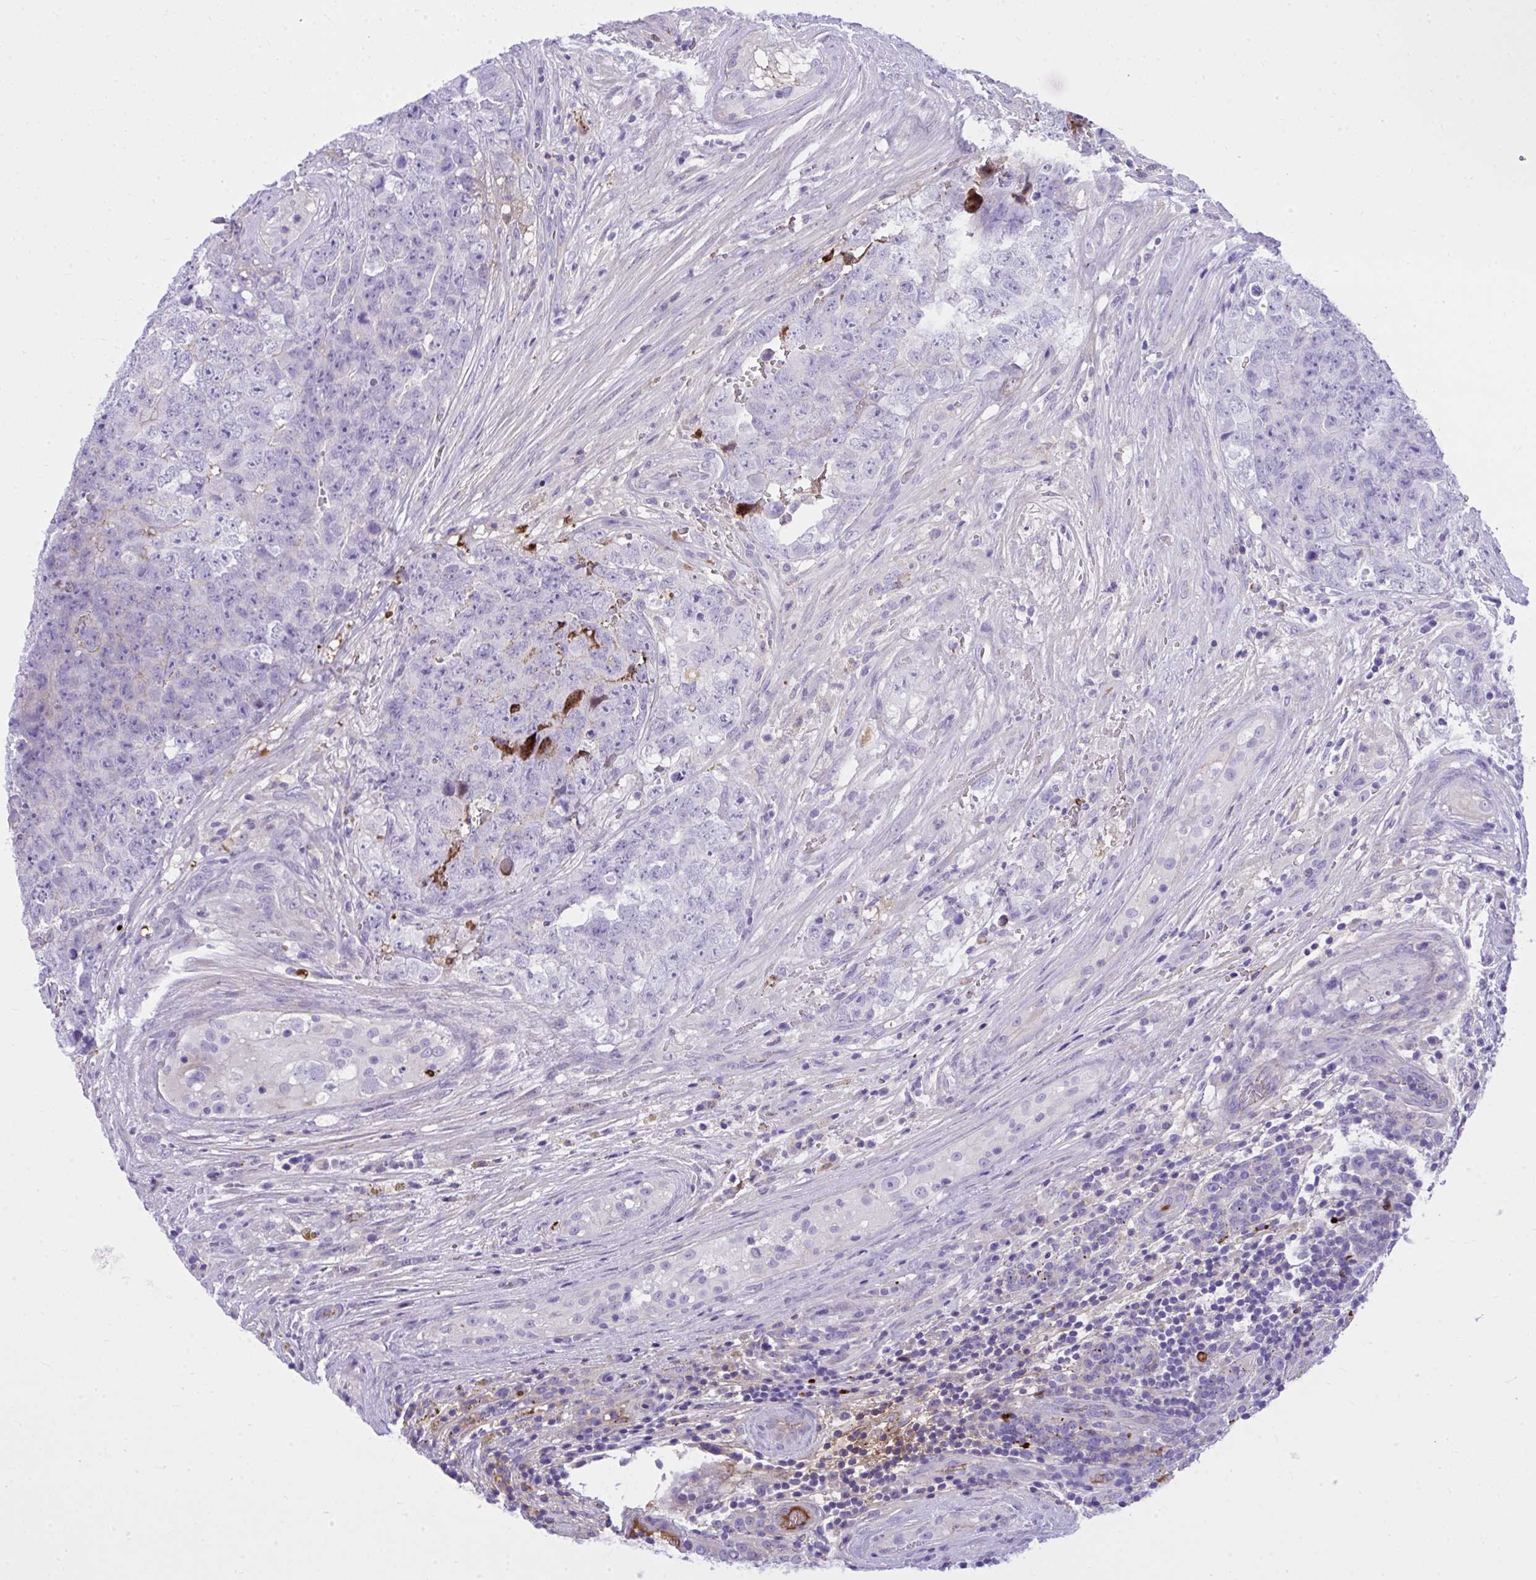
{"staining": {"intensity": "negative", "quantity": "none", "location": "none"}, "tissue": "testis cancer", "cell_type": "Tumor cells", "image_type": "cancer", "snomed": [{"axis": "morphology", "description": "Seminoma, NOS"}, {"axis": "morphology", "description": "Teratoma, malignant, NOS"}, {"axis": "topography", "description": "Testis"}], "caption": "The image shows no staining of tumor cells in teratoma (malignant) (testis). (Stains: DAB immunohistochemistry (IHC) with hematoxylin counter stain, Microscopy: brightfield microscopy at high magnification).", "gene": "HRG", "patient": {"sex": "male", "age": 34}}